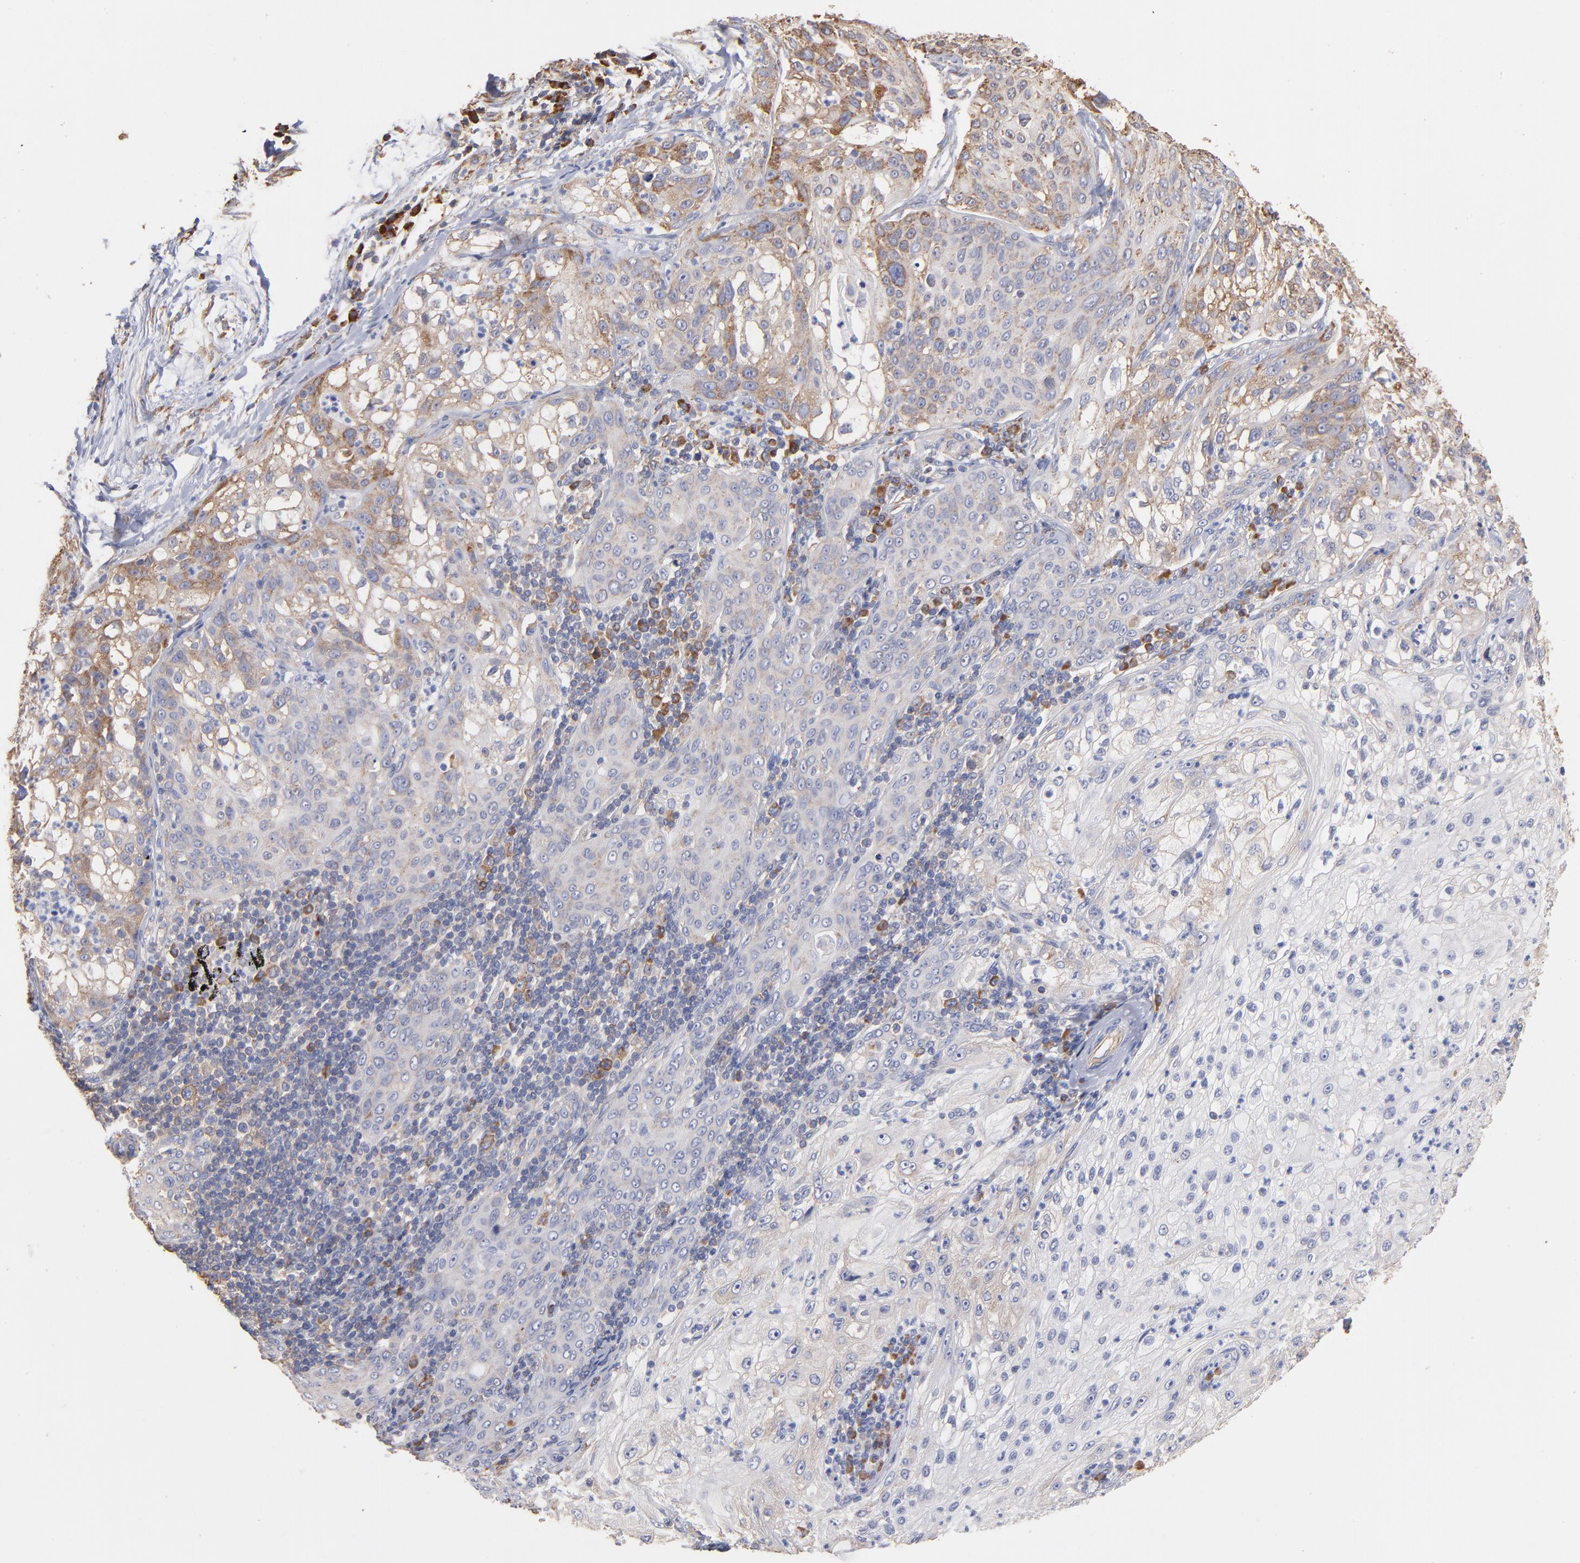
{"staining": {"intensity": "moderate", "quantity": "25%-75%", "location": "cytoplasmic/membranous"}, "tissue": "lung cancer", "cell_type": "Tumor cells", "image_type": "cancer", "snomed": [{"axis": "morphology", "description": "Inflammation, NOS"}, {"axis": "morphology", "description": "Squamous cell carcinoma, NOS"}, {"axis": "topography", "description": "Lymph node"}, {"axis": "topography", "description": "Soft tissue"}, {"axis": "topography", "description": "Lung"}], "caption": "Moderate cytoplasmic/membranous positivity is seen in about 25%-75% of tumor cells in lung cancer.", "gene": "RPL9", "patient": {"sex": "male", "age": 66}}